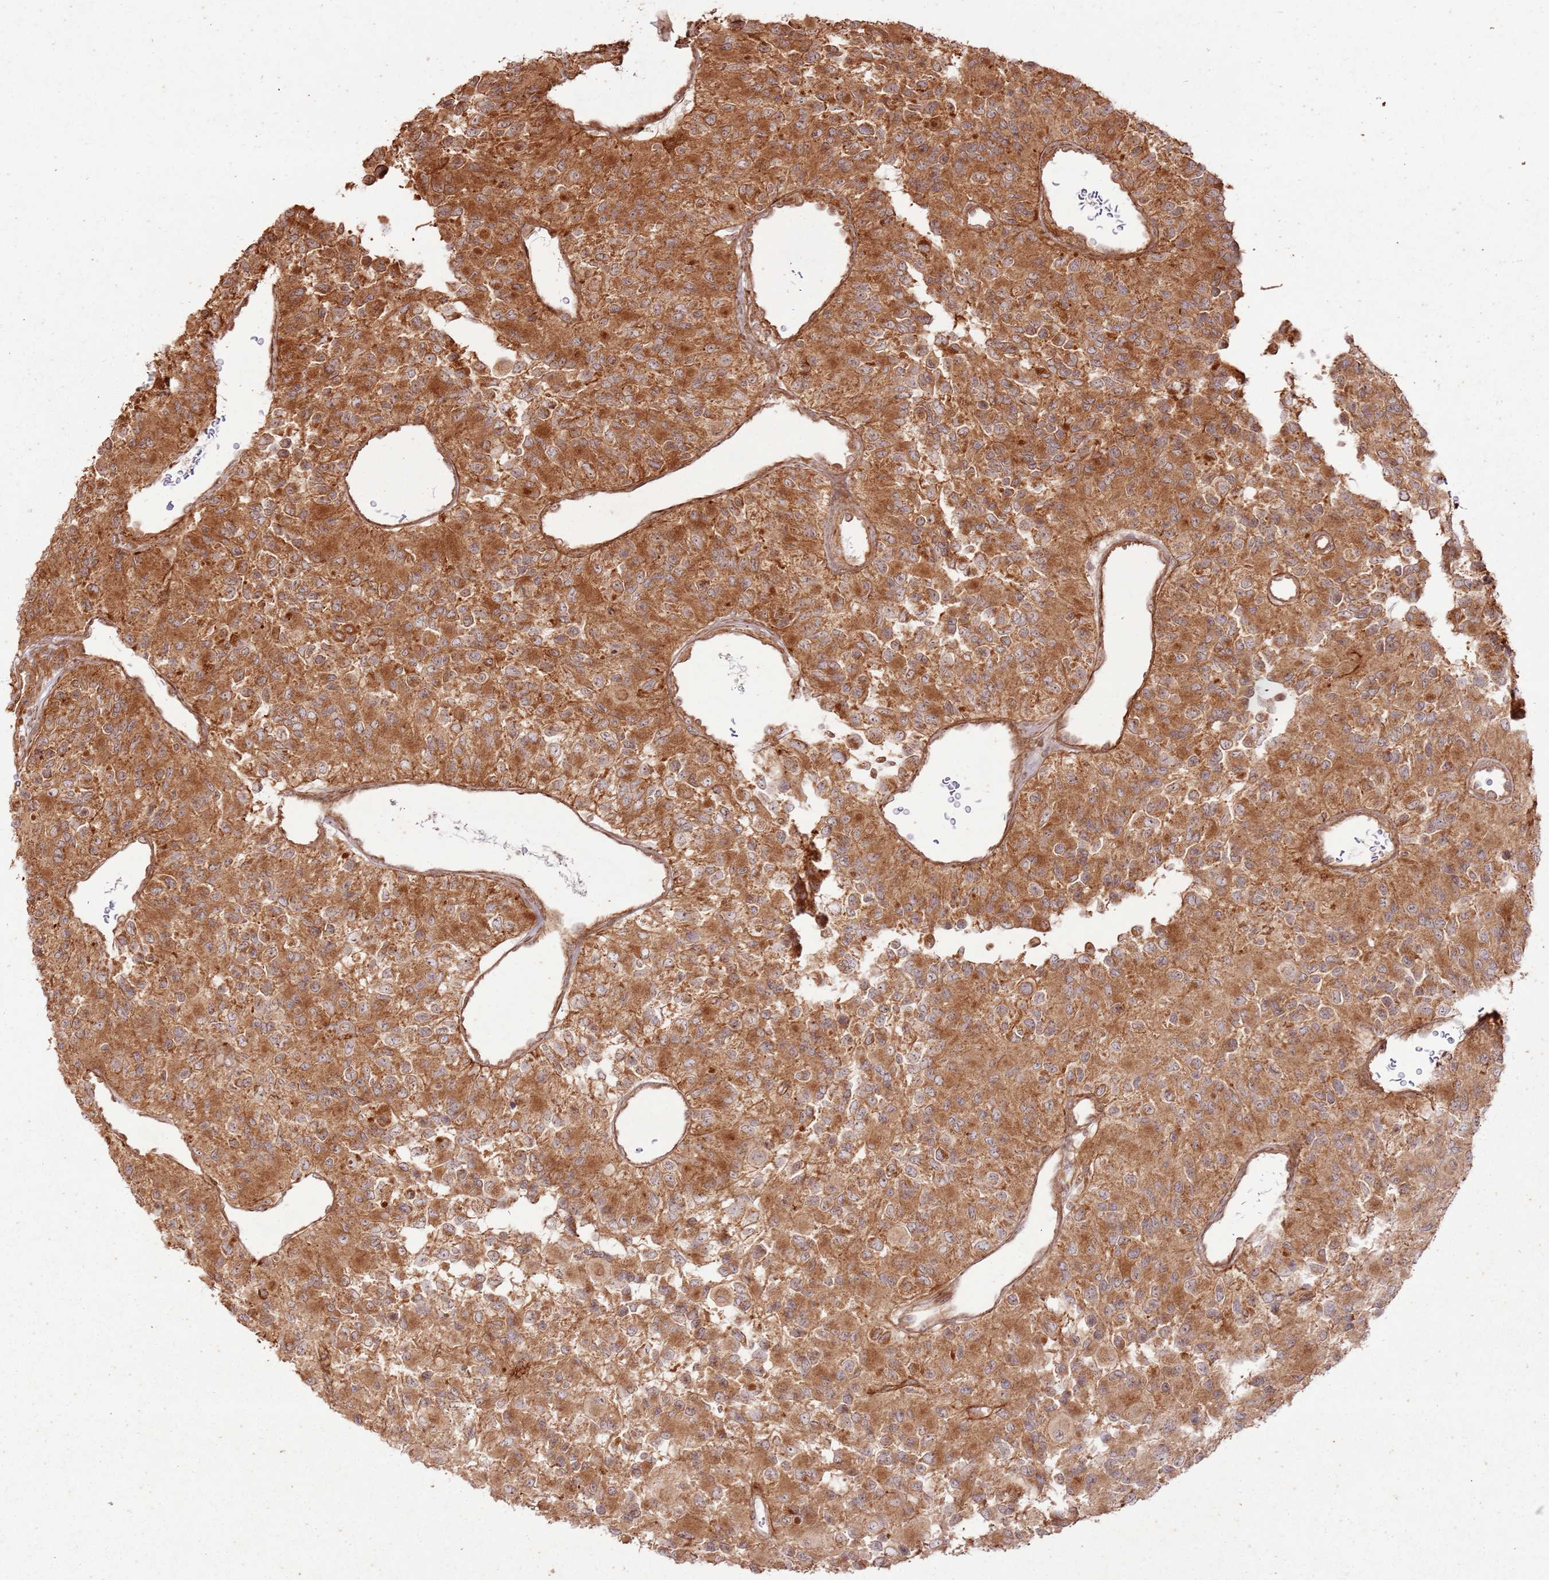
{"staining": {"intensity": "strong", "quantity": ">75%", "location": "cytoplasmic/membranous"}, "tissue": "glioma", "cell_type": "Tumor cells", "image_type": "cancer", "snomed": [{"axis": "morphology", "description": "Glioma, malignant, High grade"}, {"axis": "topography", "description": "Brain"}], "caption": "This micrograph reveals immunohistochemistry (IHC) staining of human high-grade glioma (malignant), with high strong cytoplasmic/membranous expression in approximately >75% of tumor cells.", "gene": "ZNF623", "patient": {"sex": "male", "age": 77}}